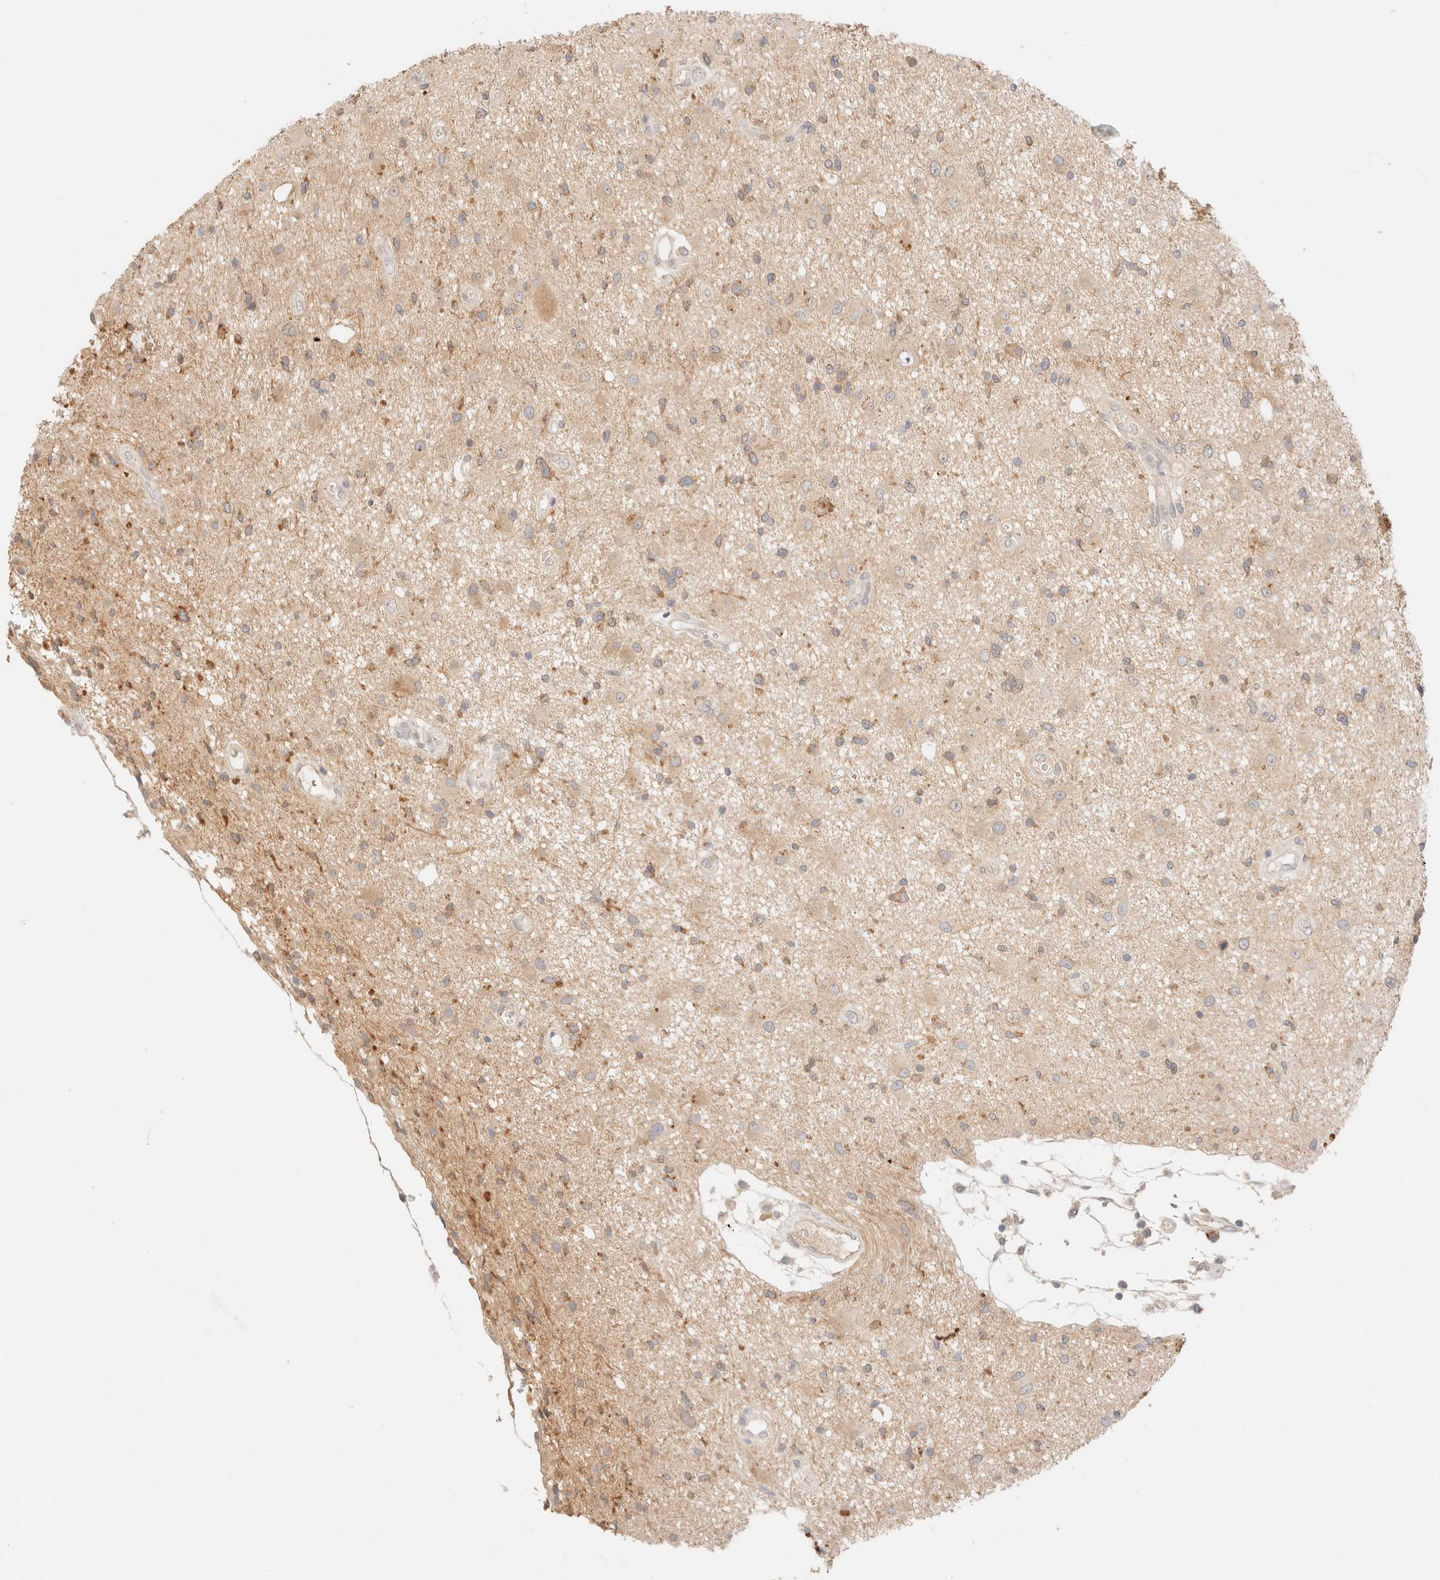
{"staining": {"intensity": "weak", "quantity": "25%-75%", "location": "cytoplasmic/membranous"}, "tissue": "glioma", "cell_type": "Tumor cells", "image_type": "cancer", "snomed": [{"axis": "morphology", "description": "Glioma, malignant, High grade"}, {"axis": "topography", "description": "Brain"}], "caption": "Immunohistochemistry histopathology image of neoplastic tissue: malignant glioma (high-grade) stained using immunohistochemistry (IHC) displays low levels of weak protein expression localized specifically in the cytoplasmic/membranous of tumor cells, appearing as a cytoplasmic/membranous brown color.", "gene": "SARM1", "patient": {"sex": "male", "age": 33}}